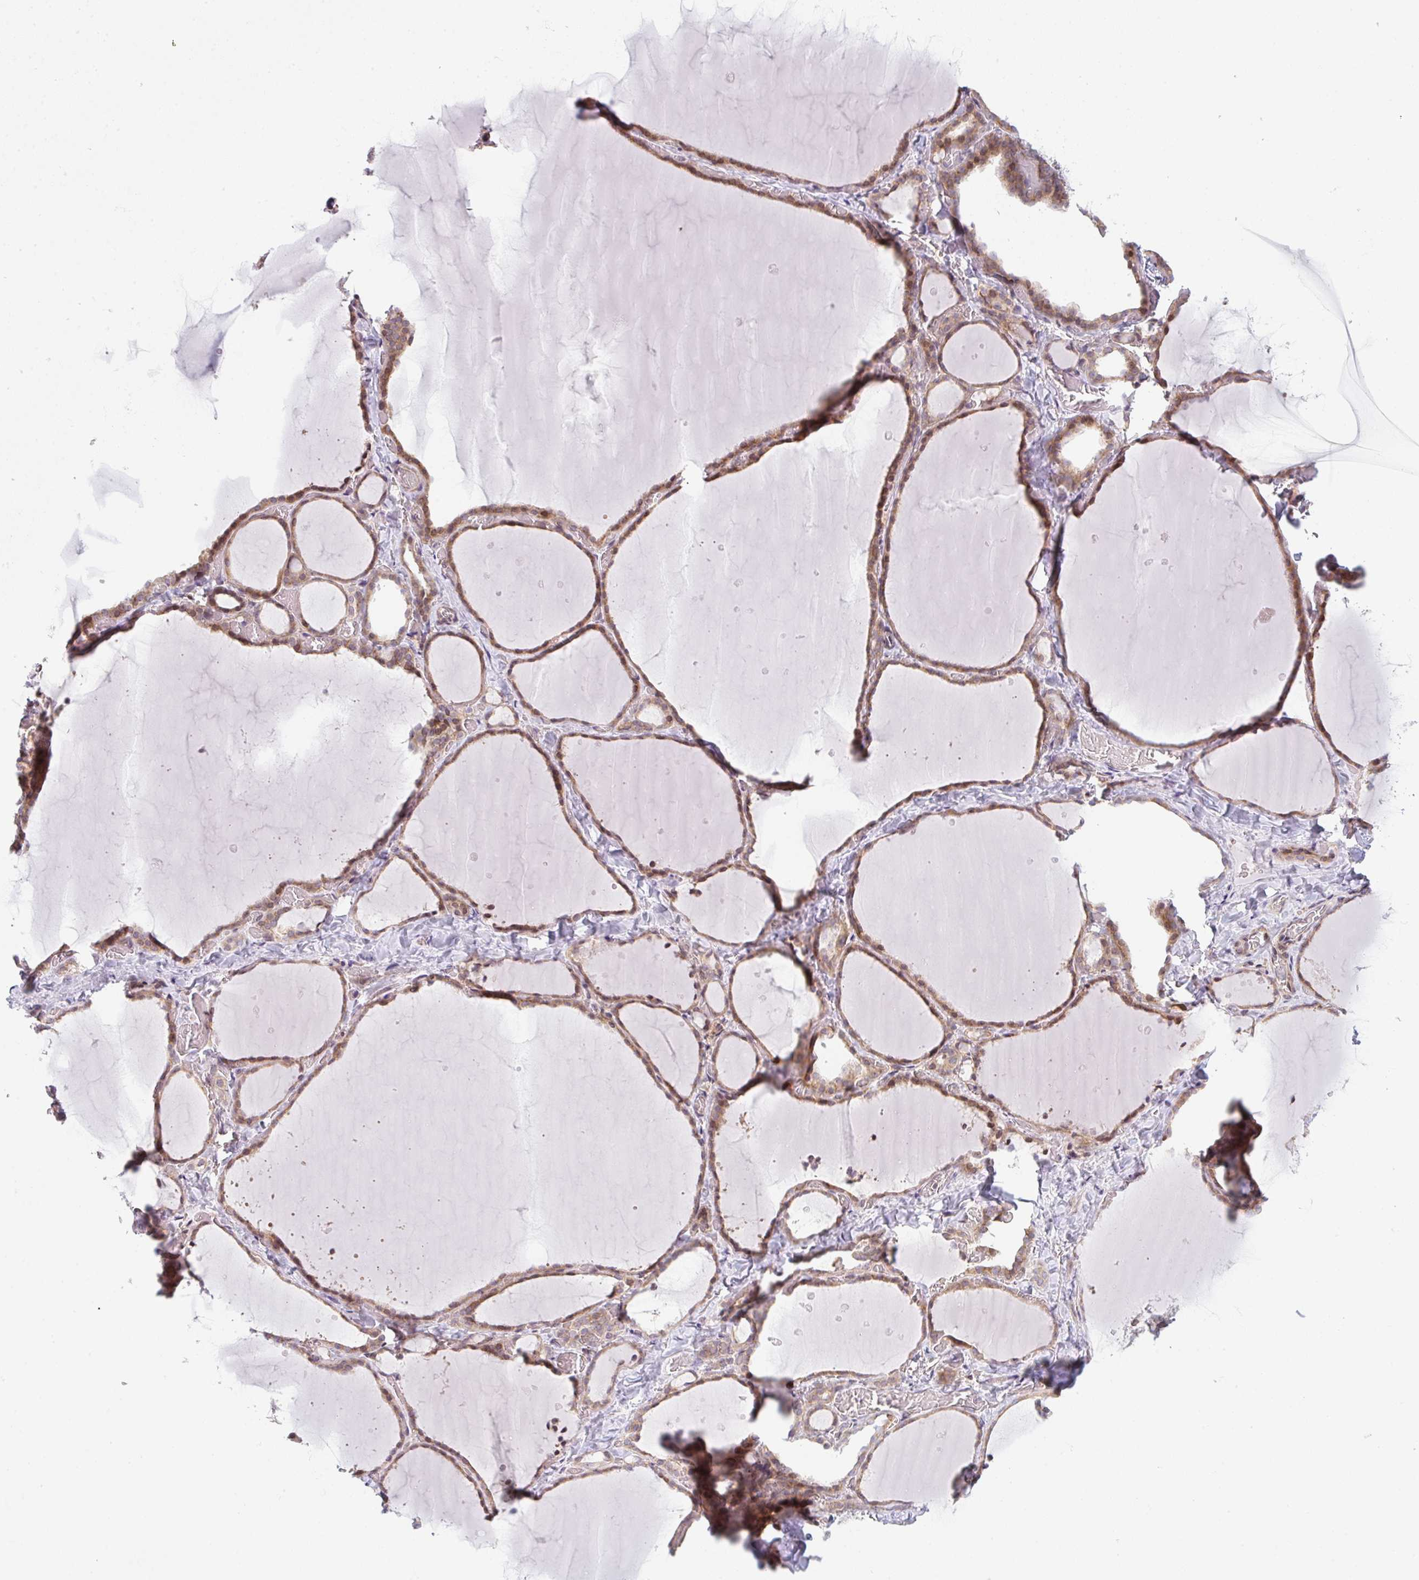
{"staining": {"intensity": "moderate", "quantity": ">75%", "location": "cytoplasmic/membranous"}, "tissue": "thyroid gland", "cell_type": "Glandular cells", "image_type": "normal", "snomed": [{"axis": "morphology", "description": "Normal tissue, NOS"}, {"axis": "topography", "description": "Thyroid gland"}], "caption": "Immunohistochemistry (IHC) of benign thyroid gland reveals medium levels of moderate cytoplasmic/membranous staining in approximately >75% of glandular cells.", "gene": "TMEM237", "patient": {"sex": "female", "age": 36}}